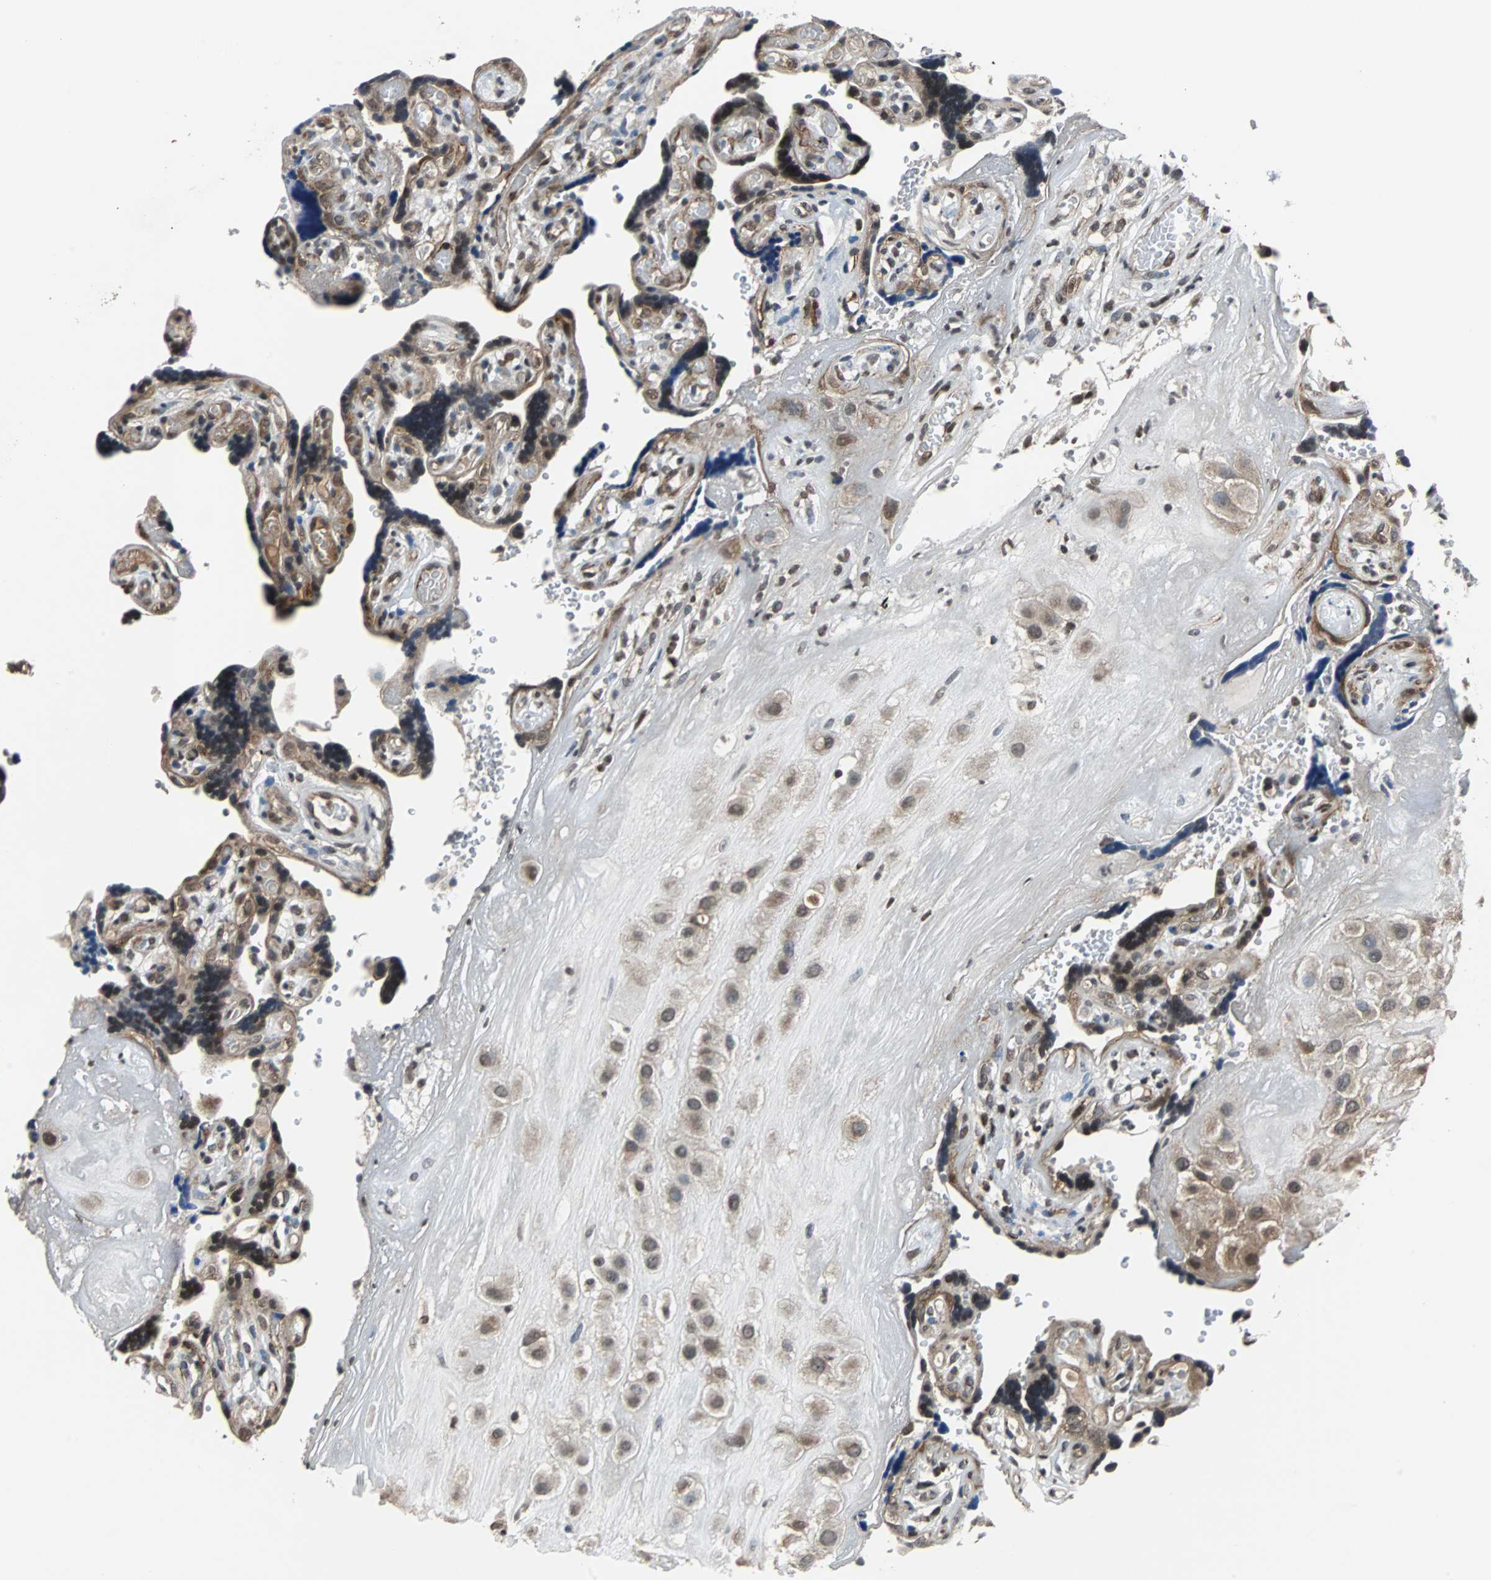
{"staining": {"intensity": "moderate", "quantity": ">75%", "location": "cytoplasmic/membranous"}, "tissue": "placenta", "cell_type": "Decidual cells", "image_type": "normal", "snomed": [{"axis": "morphology", "description": "Normal tissue, NOS"}, {"axis": "topography", "description": "Placenta"}], "caption": "Decidual cells show medium levels of moderate cytoplasmic/membranous expression in approximately >75% of cells in unremarkable human placenta.", "gene": "LSR", "patient": {"sex": "female", "age": 30}}